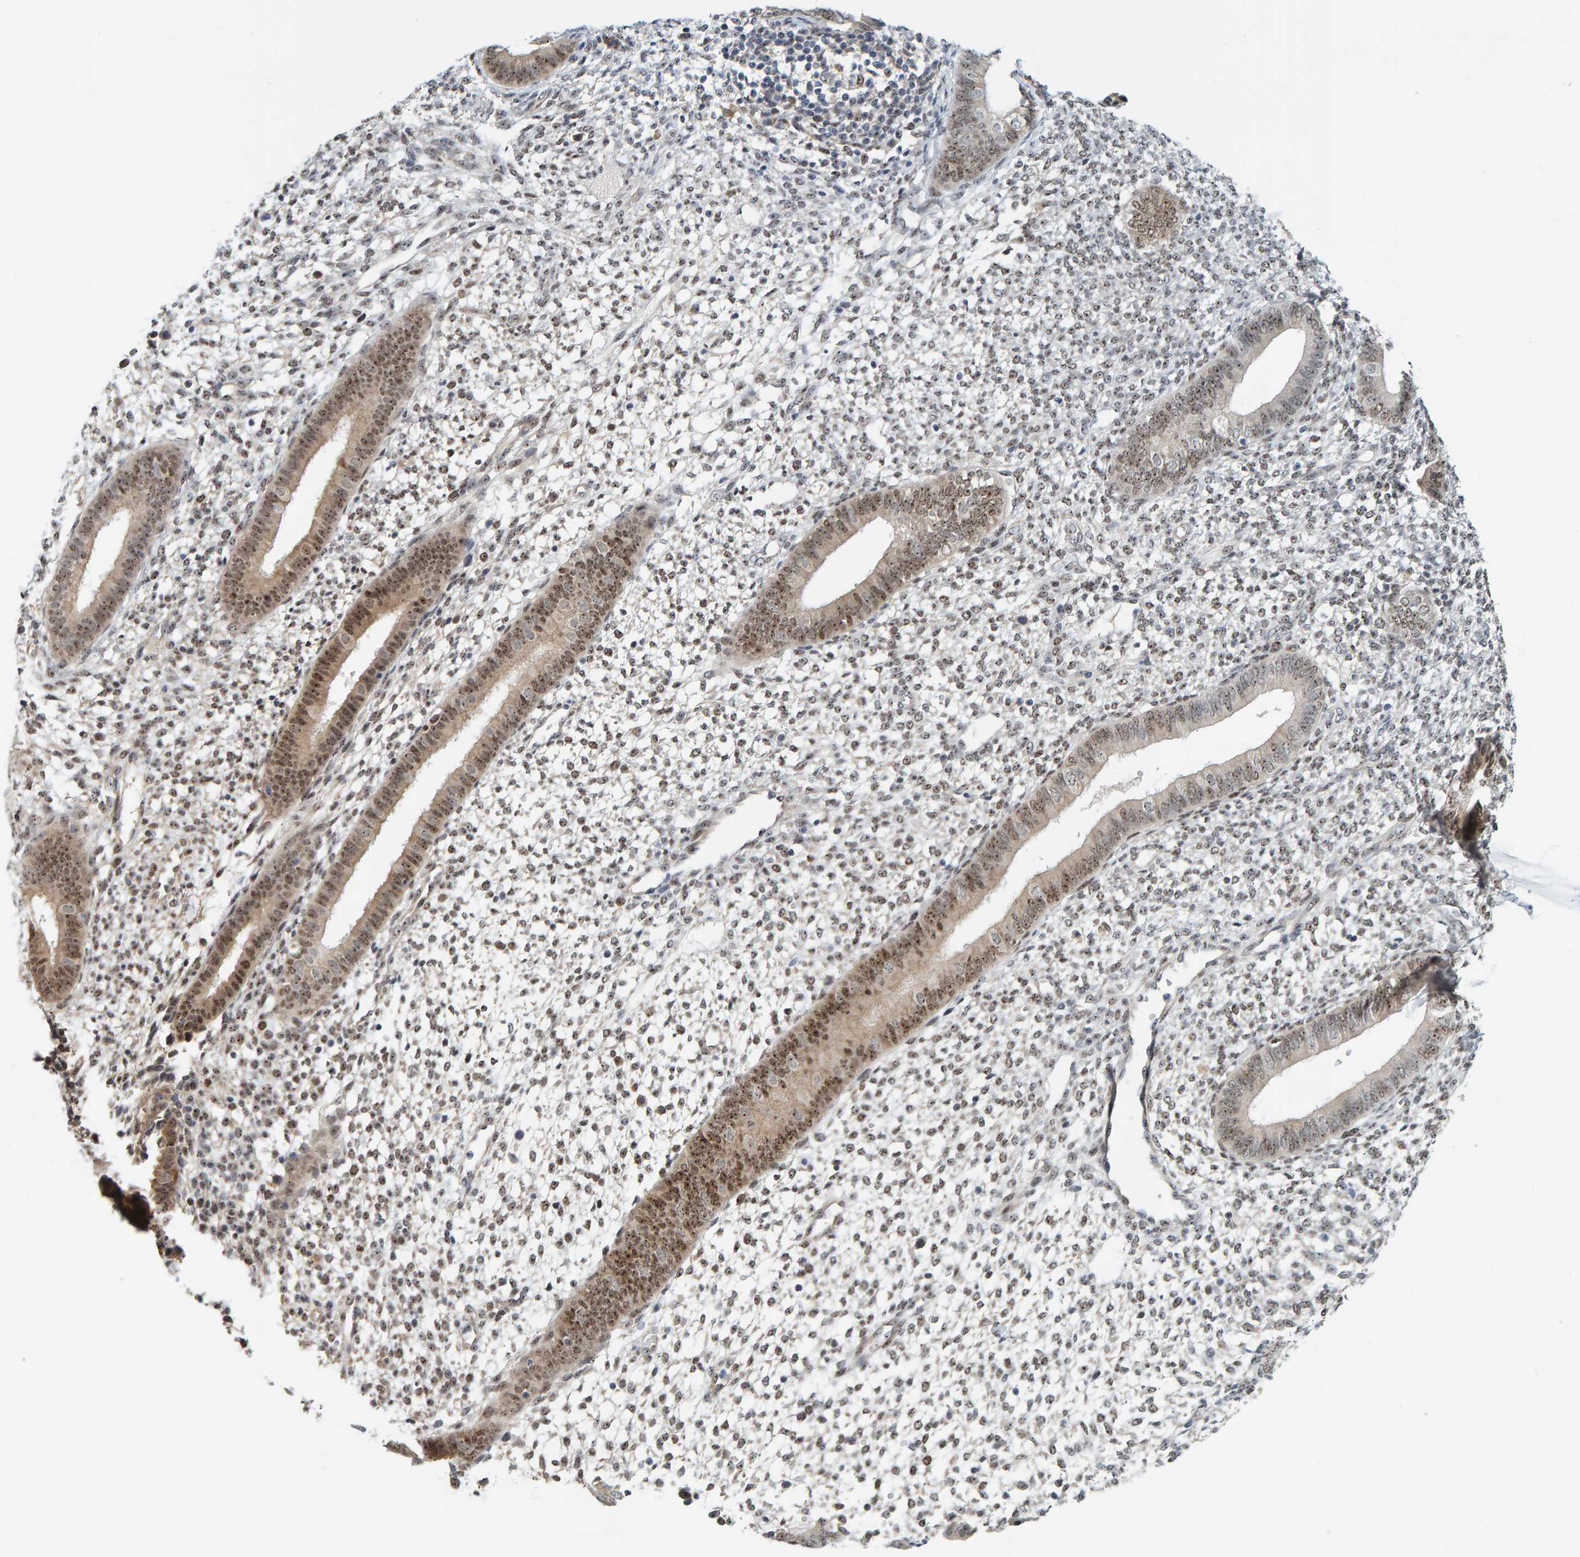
{"staining": {"intensity": "weak", "quantity": ">75%", "location": "nuclear"}, "tissue": "endometrium", "cell_type": "Cells in endometrial stroma", "image_type": "normal", "snomed": [{"axis": "morphology", "description": "Normal tissue, NOS"}, {"axis": "topography", "description": "Endometrium"}], "caption": "Endometrium stained with DAB (3,3'-diaminobenzidine) immunohistochemistry exhibits low levels of weak nuclear positivity in about >75% of cells in endometrial stroma.", "gene": "POLR1E", "patient": {"sex": "female", "age": 46}}